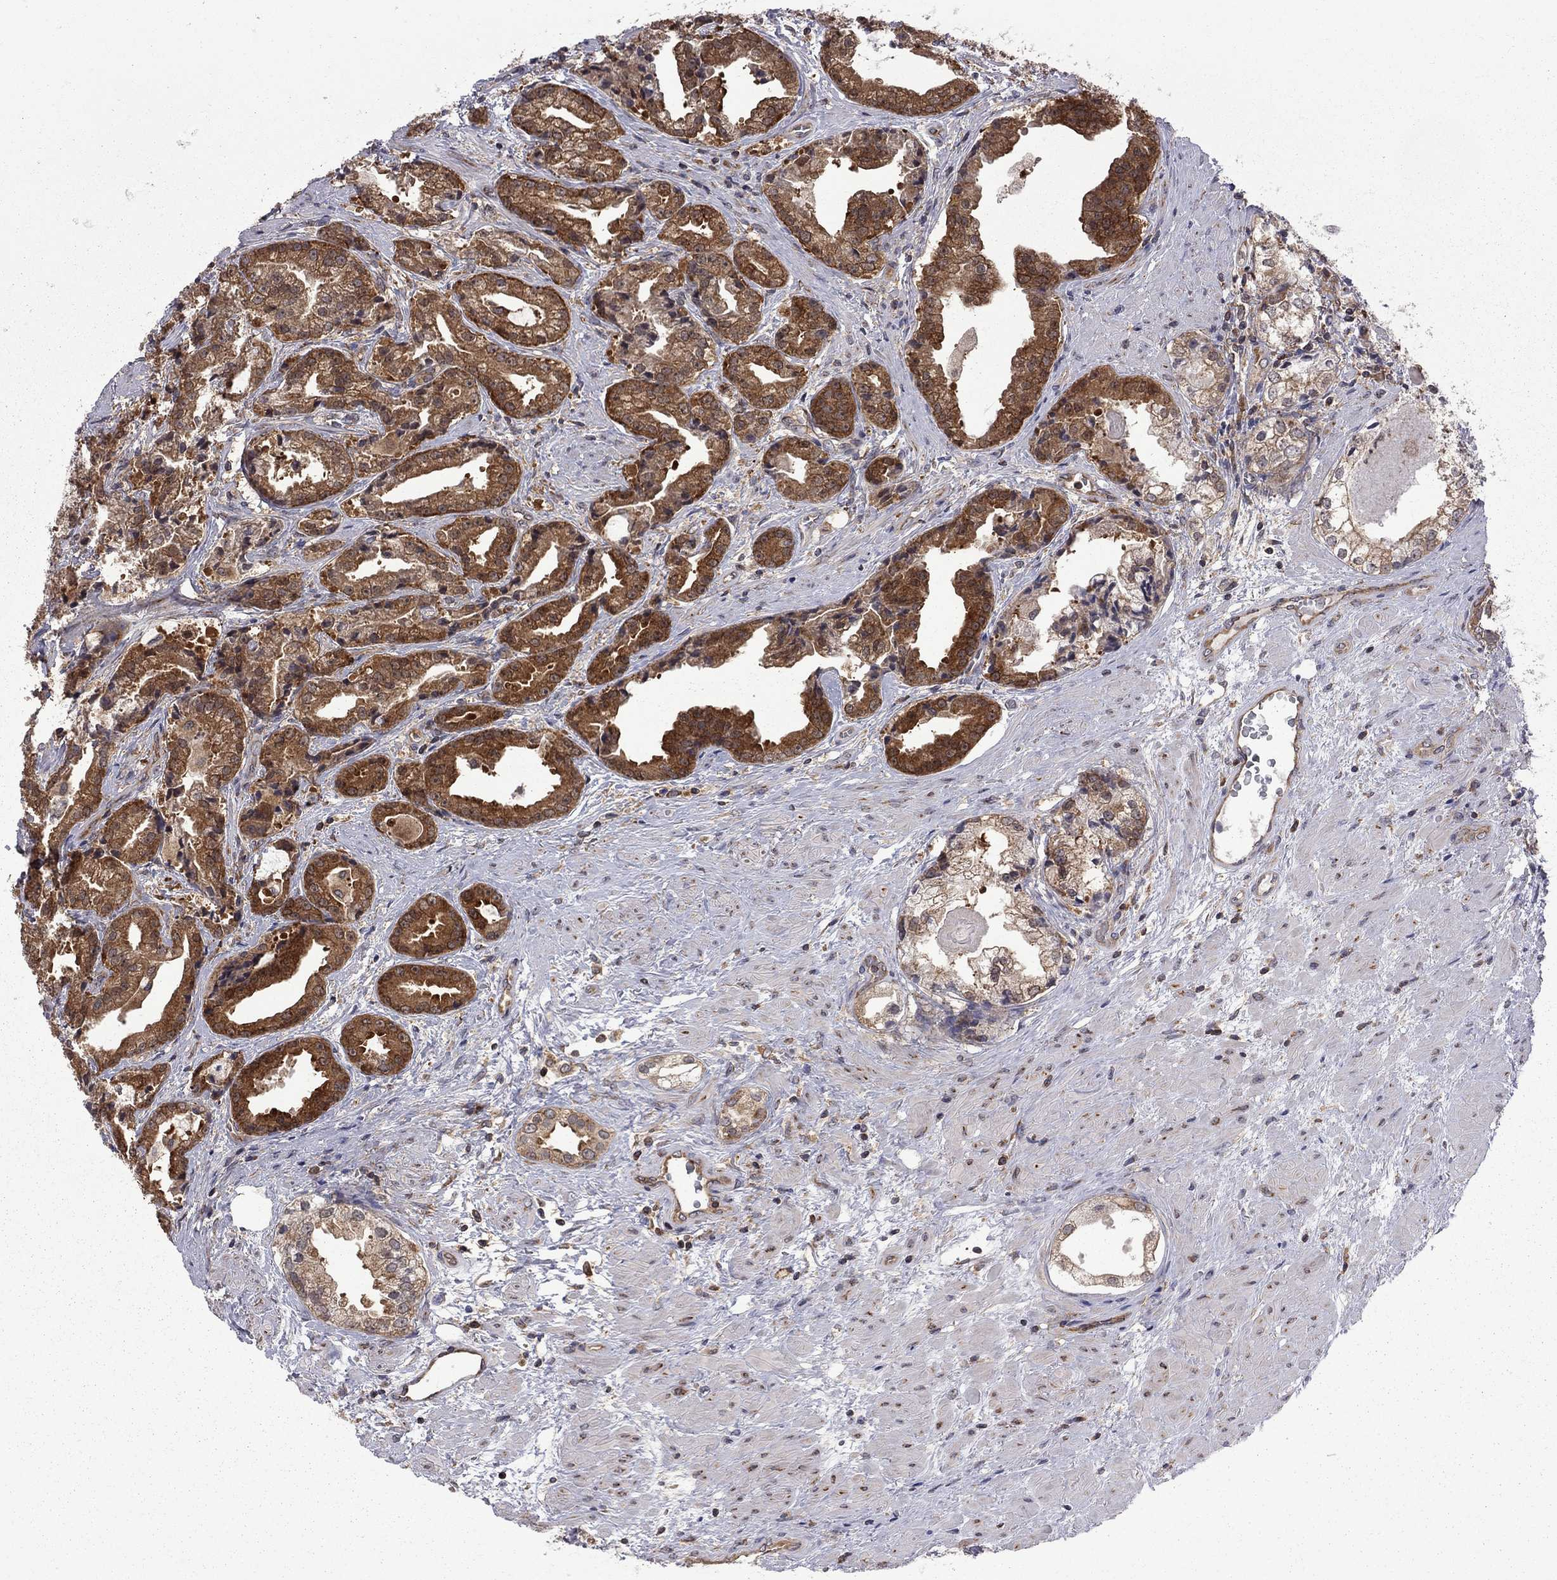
{"staining": {"intensity": "strong", "quantity": ">75%", "location": "cytoplasmic/membranous"}, "tissue": "prostate cancer", "cell_type": "Tumor cells", "image_type": "cancer", "snomed": [{"axis": "morphology", "description": "Adenocarcinoma, NOS"}, {"axis": "morphology", "description": "Adenocarcinoma, High grade"}, {"axis": "topography", "description": "Prostate"}], "caption": "The immunohistochemical stain highlights strong cytoplasmic/membranous positivity in tumor cells of adenocarcinoma (prostate) tissue.", "gene": "NAA50", "patient": {"sex": "male", "age": 64}}